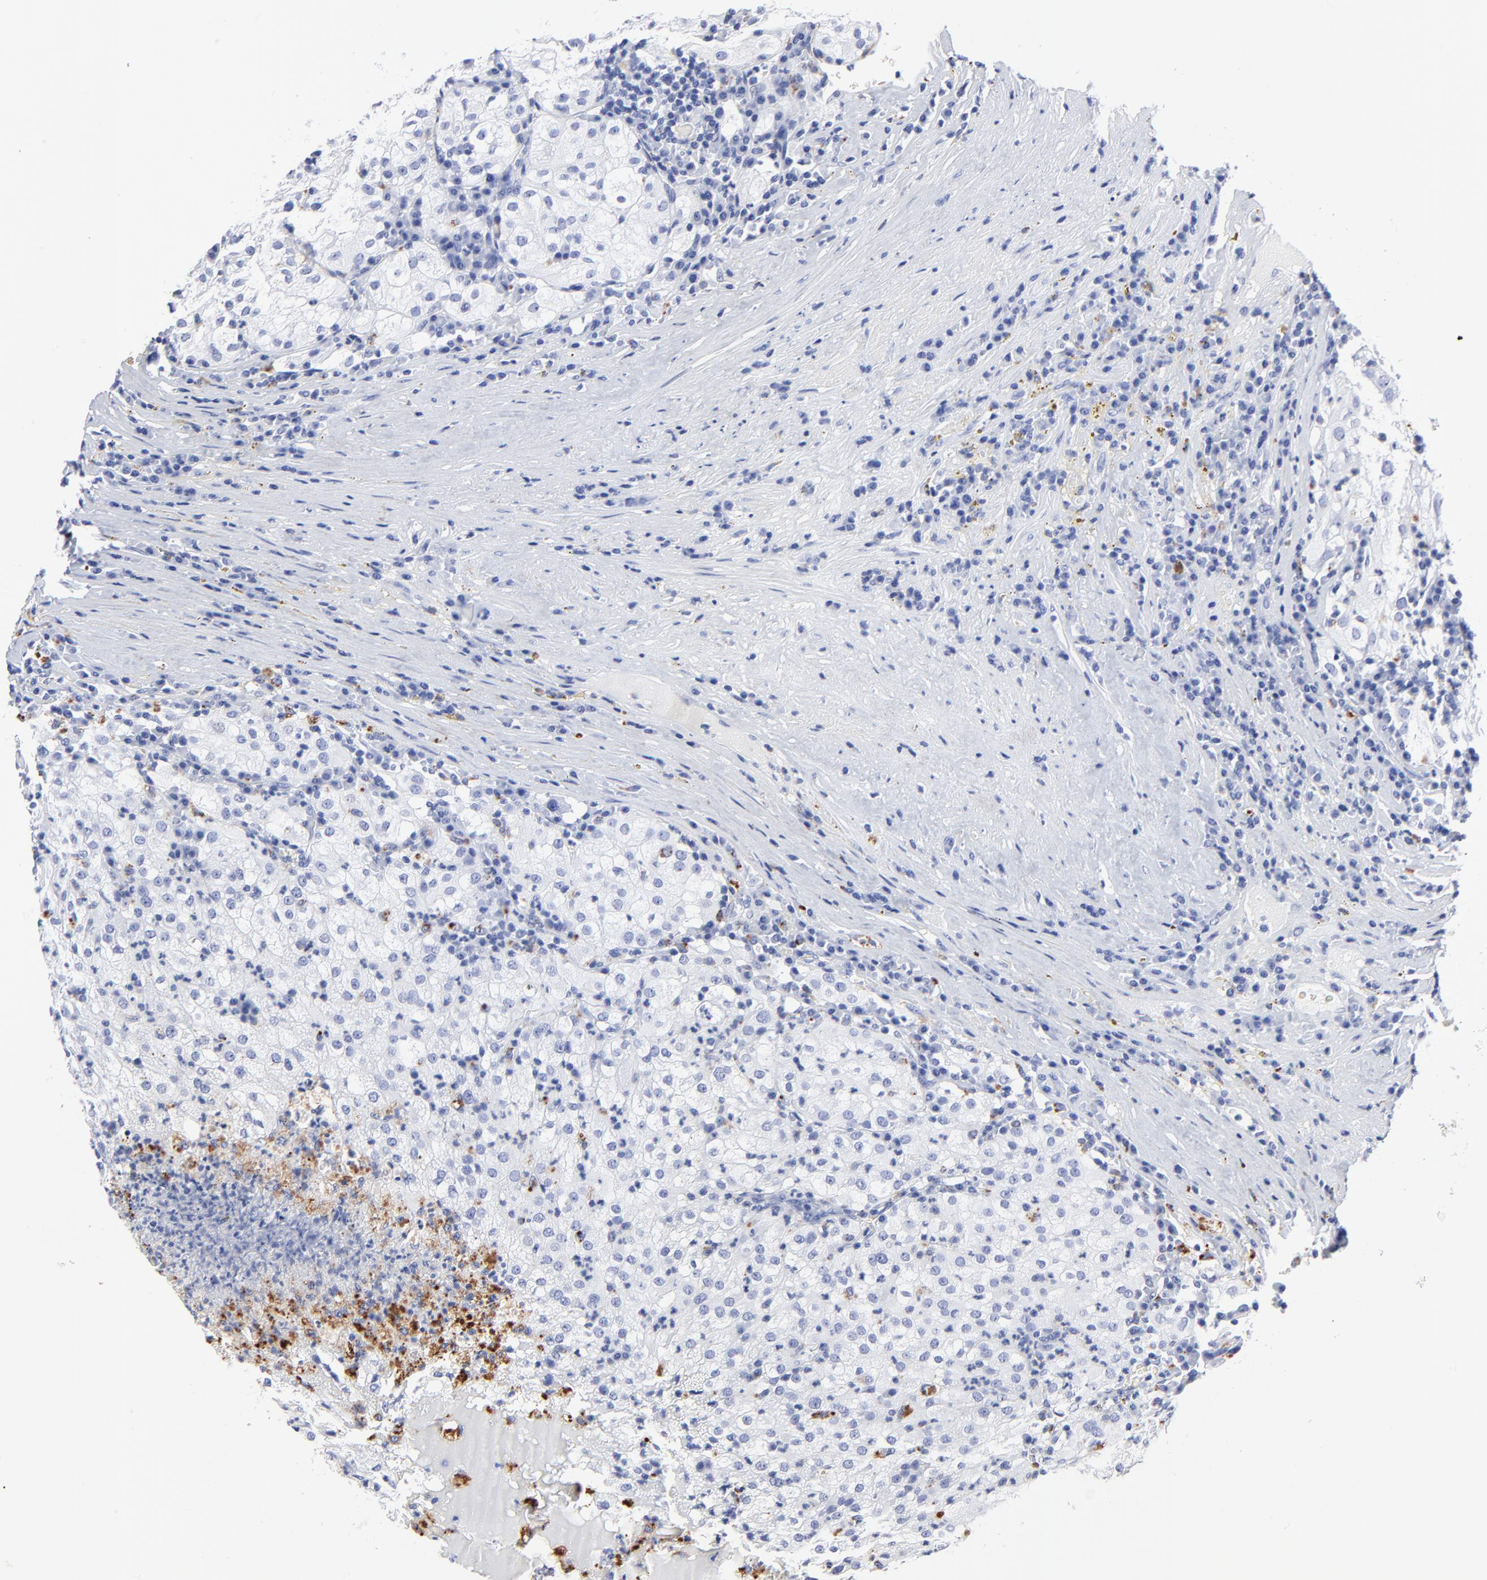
{"staining": {"intensity": "negative", "quantity": "none", "location": "none"}, "tissue": "renal cancer", "cell_type": "Tumor cells", "image_type": "cancer", "snomed": [{"axis": "morphology", "description": "Adenocarcinoma, NOS"}, {"axis": "topography", "description": "Kidney"}], "caption": "There is no significant staining in tumor cells of renal cancer (adenocarcinoma). (Stains: DAB (3,3'-diaminobenzidine) immunohistochemistry (IHC) with hematoxylin counter stain, Microscopy: brightfield microscopy at high magnification).", "gene": "CPVL", "patient": {"sex": "male", "age": 59}}